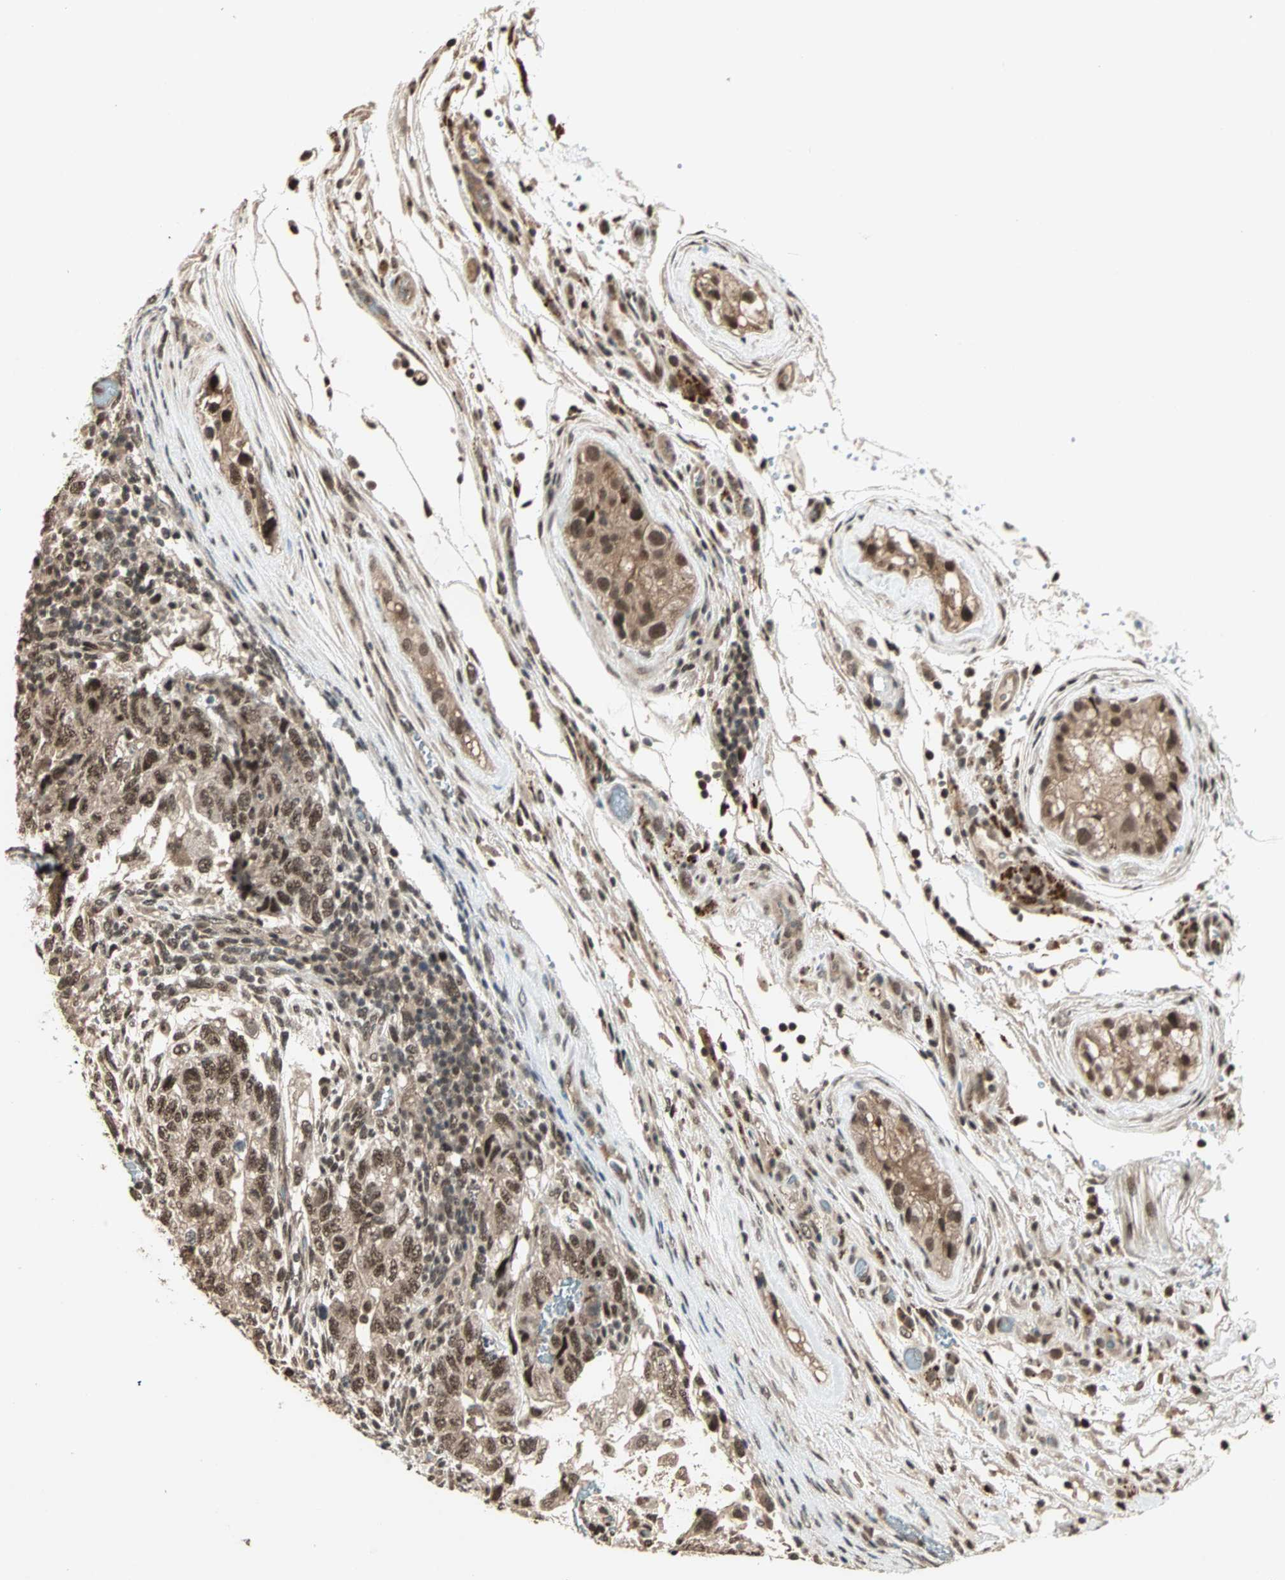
{"staining": {"intensity": "moderate", "quantity": ">75%", "location": "nuclear"}, "tissue": "testis cancer", "cell_type": "Tumor cells", "image_type": "cancer", "snomed": [{"axis": "morphology", "description": "Normal tissue, NOS"}, {"axis": "morphology", "description": "Carcinoma, Embryonal, NOS"}, {"axis": "topography", "description": "Testis"}], "caption": "Testis embryonal carcinoma stained for a protein (brown) exhibits moderate nuclear positive staining in approximately >75% of tumor cells.", "gene": "ZNF701", "patient": {"sex": "male", "age": 36}}